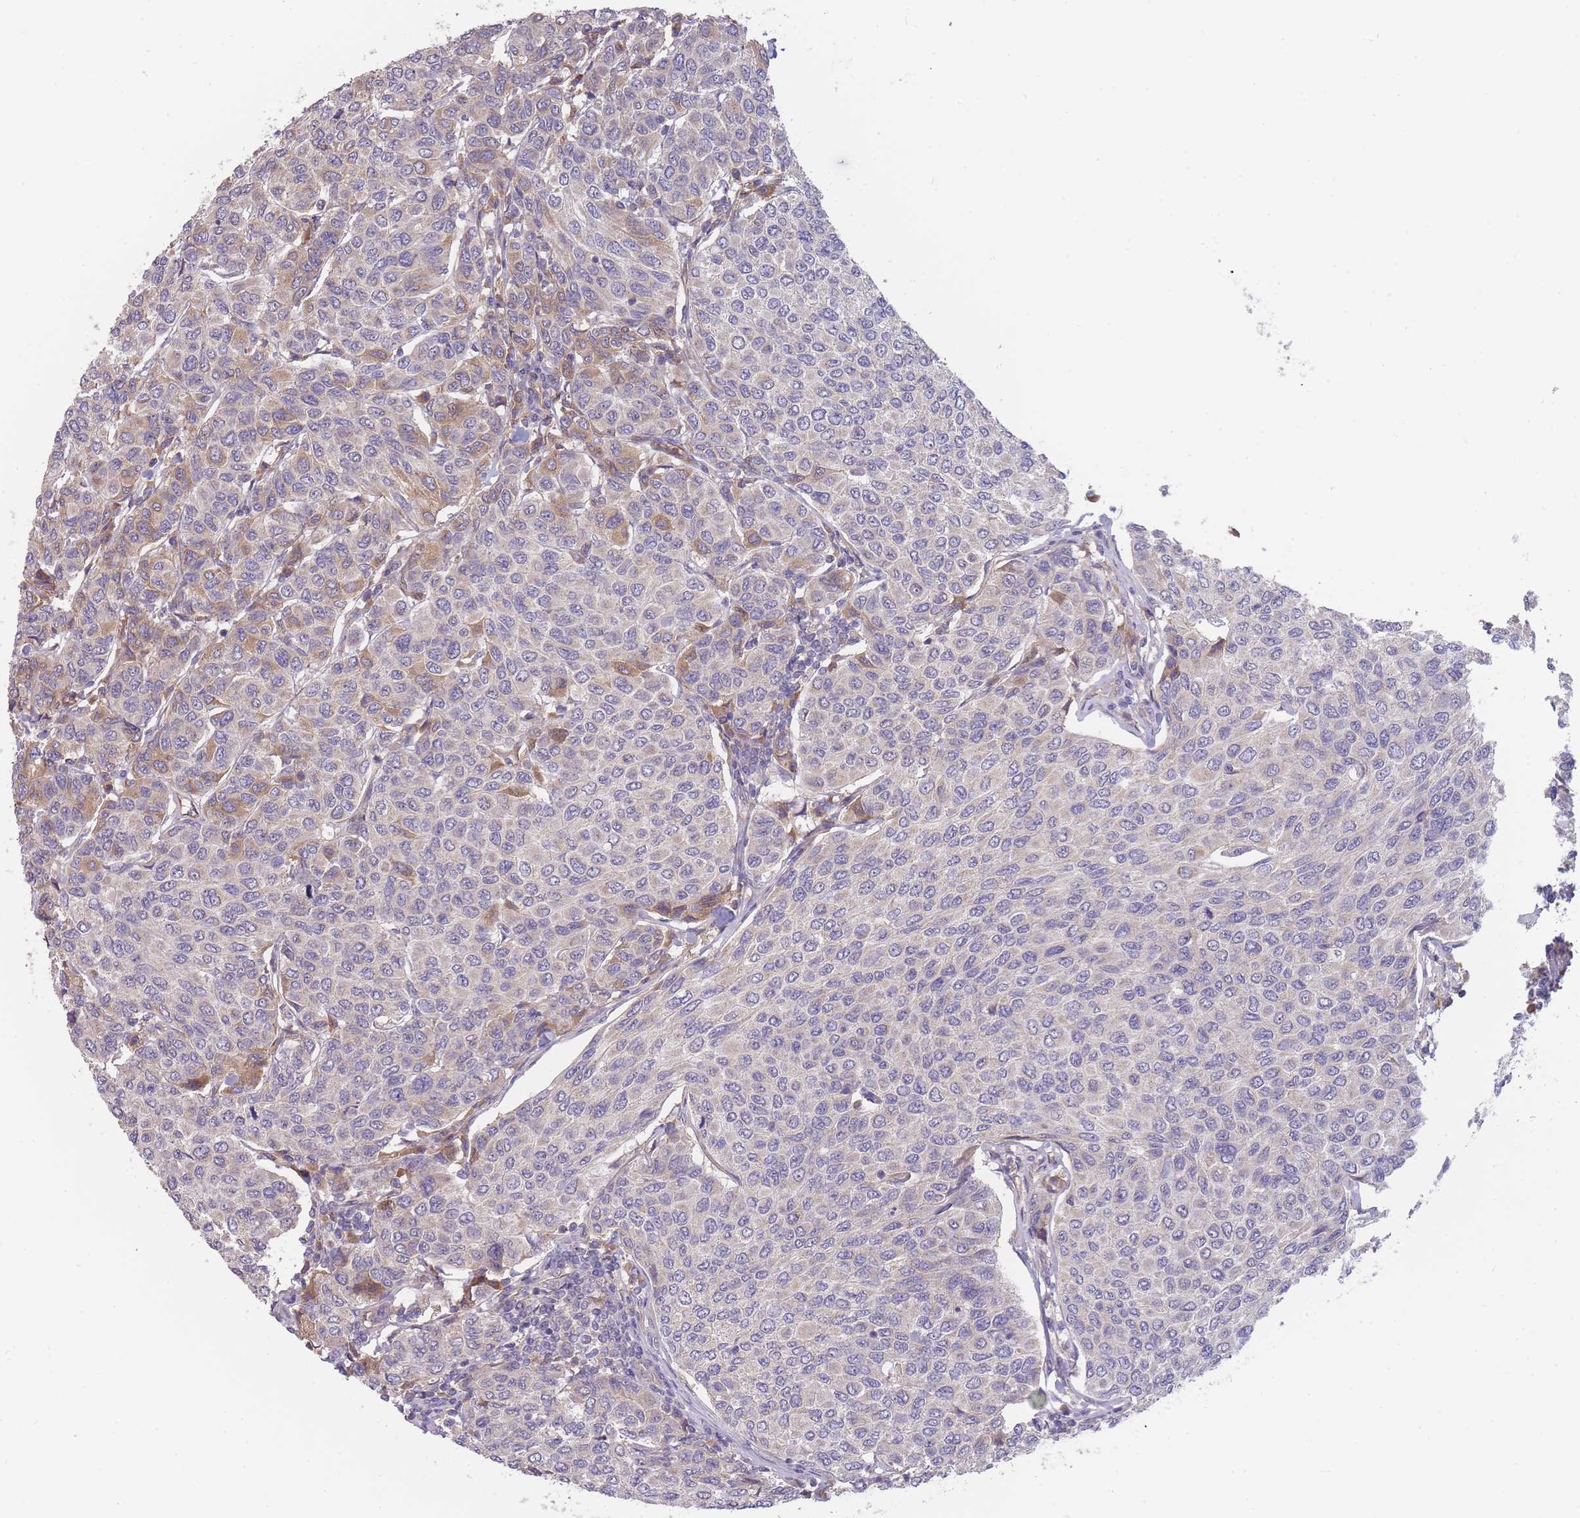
{"staining": {"intensity": "moderate", "quantity": "<25%", "location": "cytoplasmic/membranous"}, "tissue": "breast cancer", "cell_type": "Tumor cells", "image_type": "cancer", "snomed": [{"axis": "morphology", "description": "Duct carcinoma"}, {"axis": "topography", "description": "Breast"}], "caption": "Immunohistochemistry staining of breast cancer (infiltrating ductal carcinoma), which reveals low levels of moderate cytoplasmic/membranous positivity in approximately <25% of tumor cells indicating moderate cytoplasmic/membranous protein expression. The staining was performed using DAB (brown) for protein detection and nuclei were counterstained in hematoxylin (blue).", "gene": "NDUFAF5", "patient": {"sex": "female", "age": 55}}